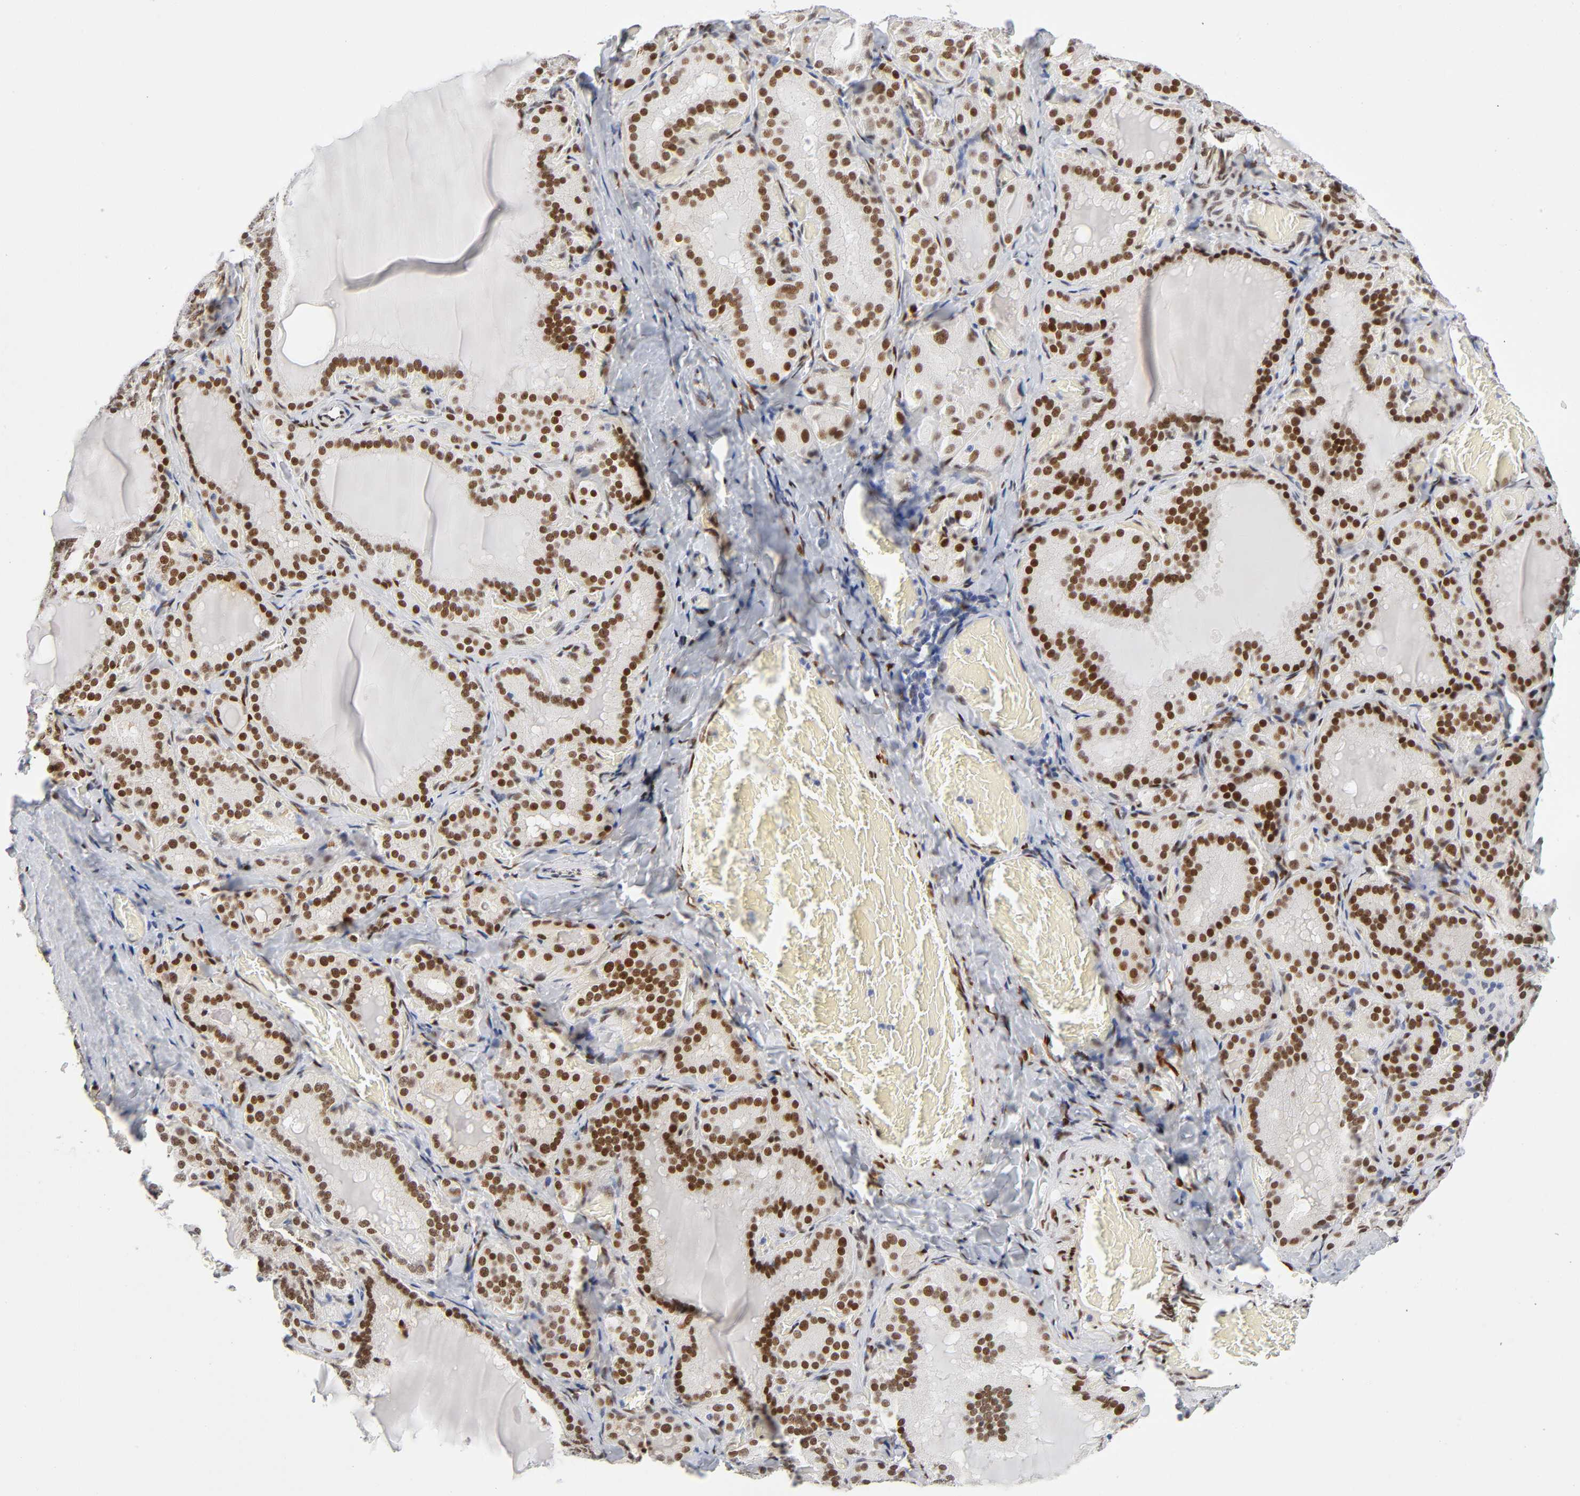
{"staining": {"intensity": "strong", "quantity": ">75%", "location": "nuclear"}, "tissue": "thyroid gland", "cell_type": "Glandular cells", "image_type": "normal", "snomed": [{"axis": "morphology", "description": "Normal tissue, NOS"}, {"axis": "topography", "description": "Thyroid gland"}], "caption": "Glandular cells show strong nuclear positivity in approximately >75% of cells in benign thyroid gland.", "gene": "NFIC", "patient": {"sex": "female", "age": 33}}